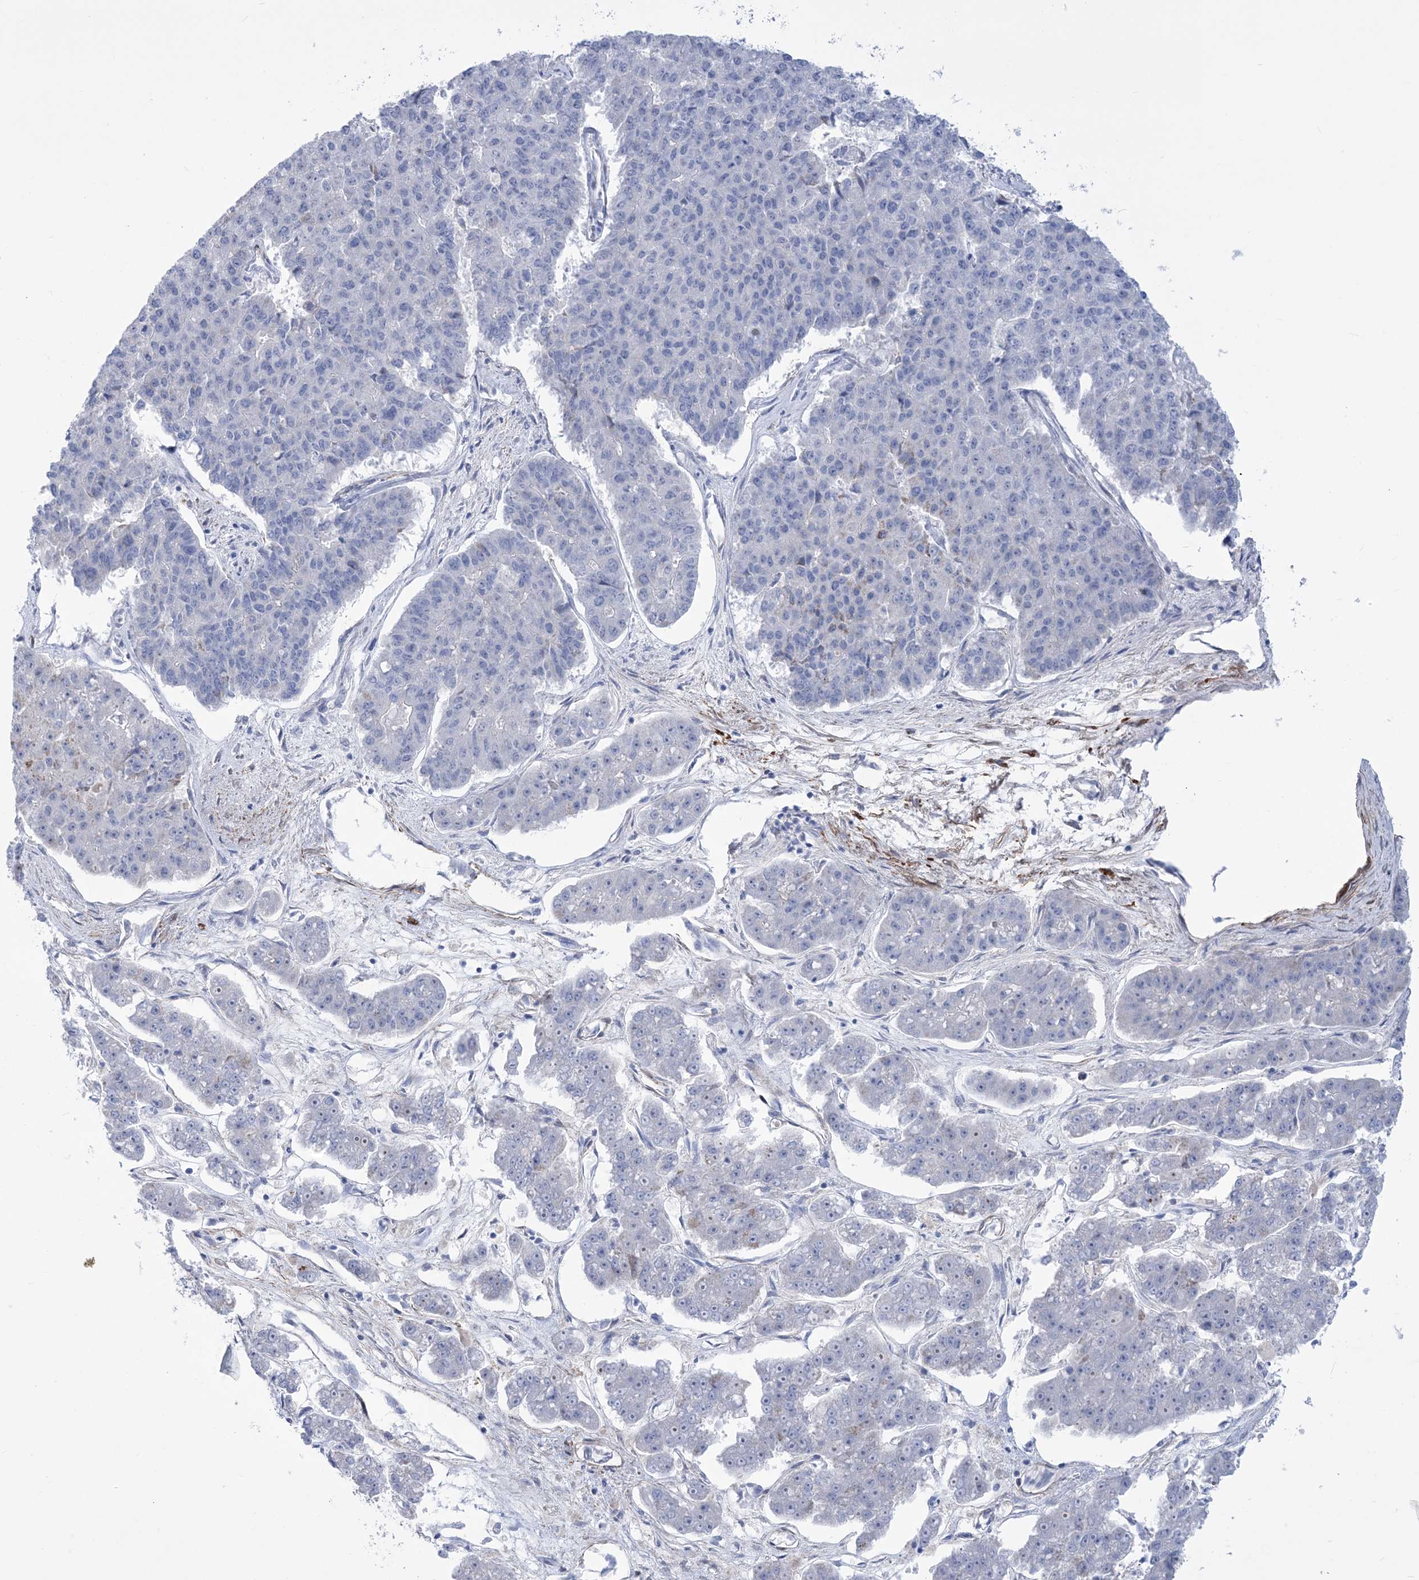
{"staining": {"intensity": "moderate", "quantity": "<25%", "location": "cytoplasmic/membranous"}, "tissue": "pancreatic cancer", "cell_type": "Tumor cells", "image_type": "cancer", "snomed": [{"axis": "morphology", "description": "Adenocarcinoma, NOS"}, {"axis": "topography", "description": "Pancreas"}], "caption": "Pancreatic adenocarcinoma tissue exhibits moderate cytoplasmic/membranous staining in approximately <25% of tumor cells The protein is stained brown, and the nuclei are stained in blue (DAB (3,3'-diaminobenzidine) IHC with brightfield microscopy, high magnification).", "gene": "WDR74", "patient": {"sex": "male", "age": 50}}